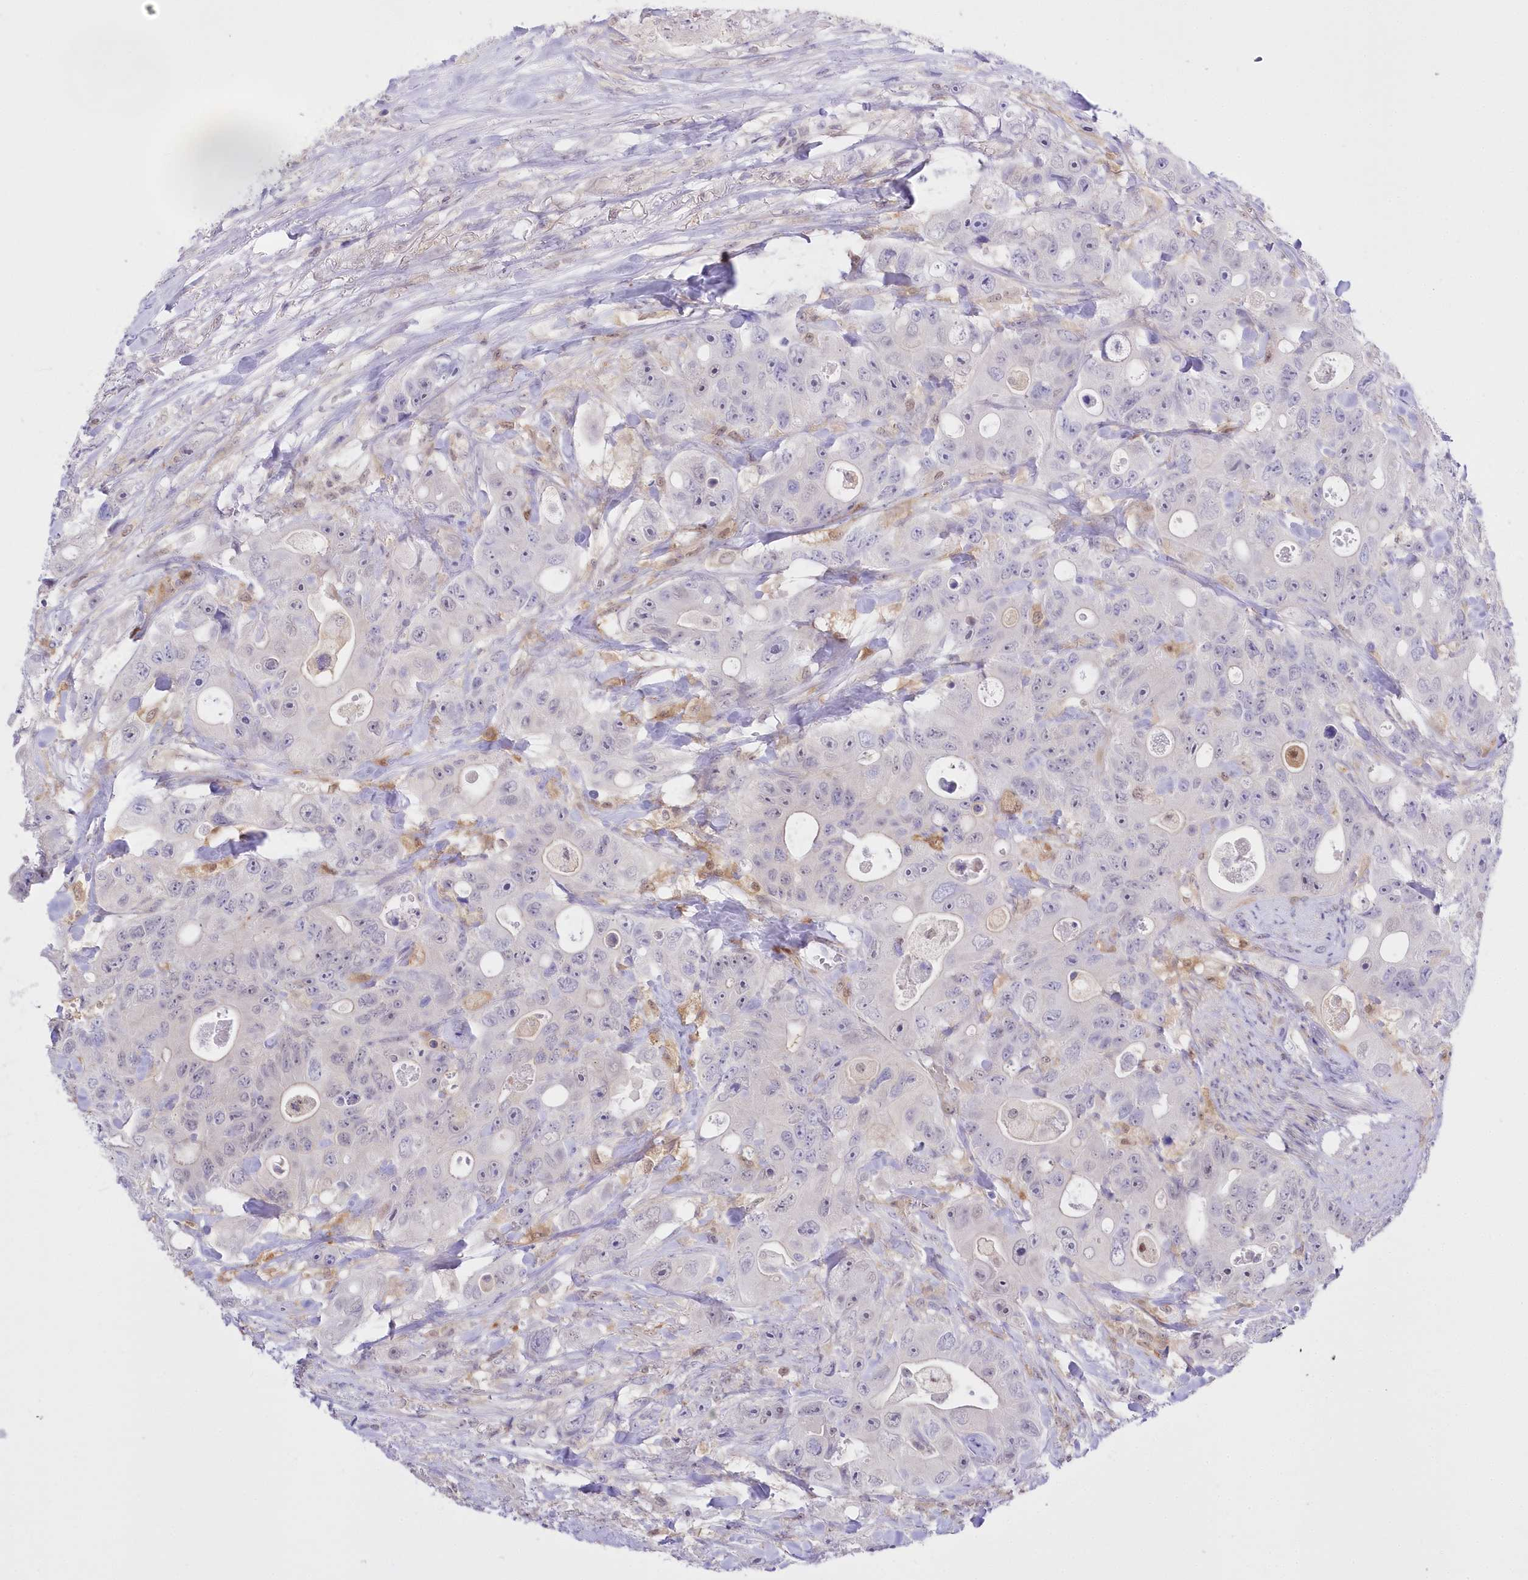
{"staining": {"intensity": "negative", "quantity": "none", "location": "none"}, "tissue": "colorectal cancer", "cell_type": "Tumor cells", "image_type": "cancer", "snomed": [{"axis": "morphology", "description": "Adenocarcinoma, NOS"}, {"axis": "topography", "description": "Colon"}], "caption": "This is an immunohistochemistry photomicrograph of adenocarcinoma (colorectal). There is no positivity in tumor cells.", "gene": "UBA6", "patient": {"sex": "female", "age": 46}}